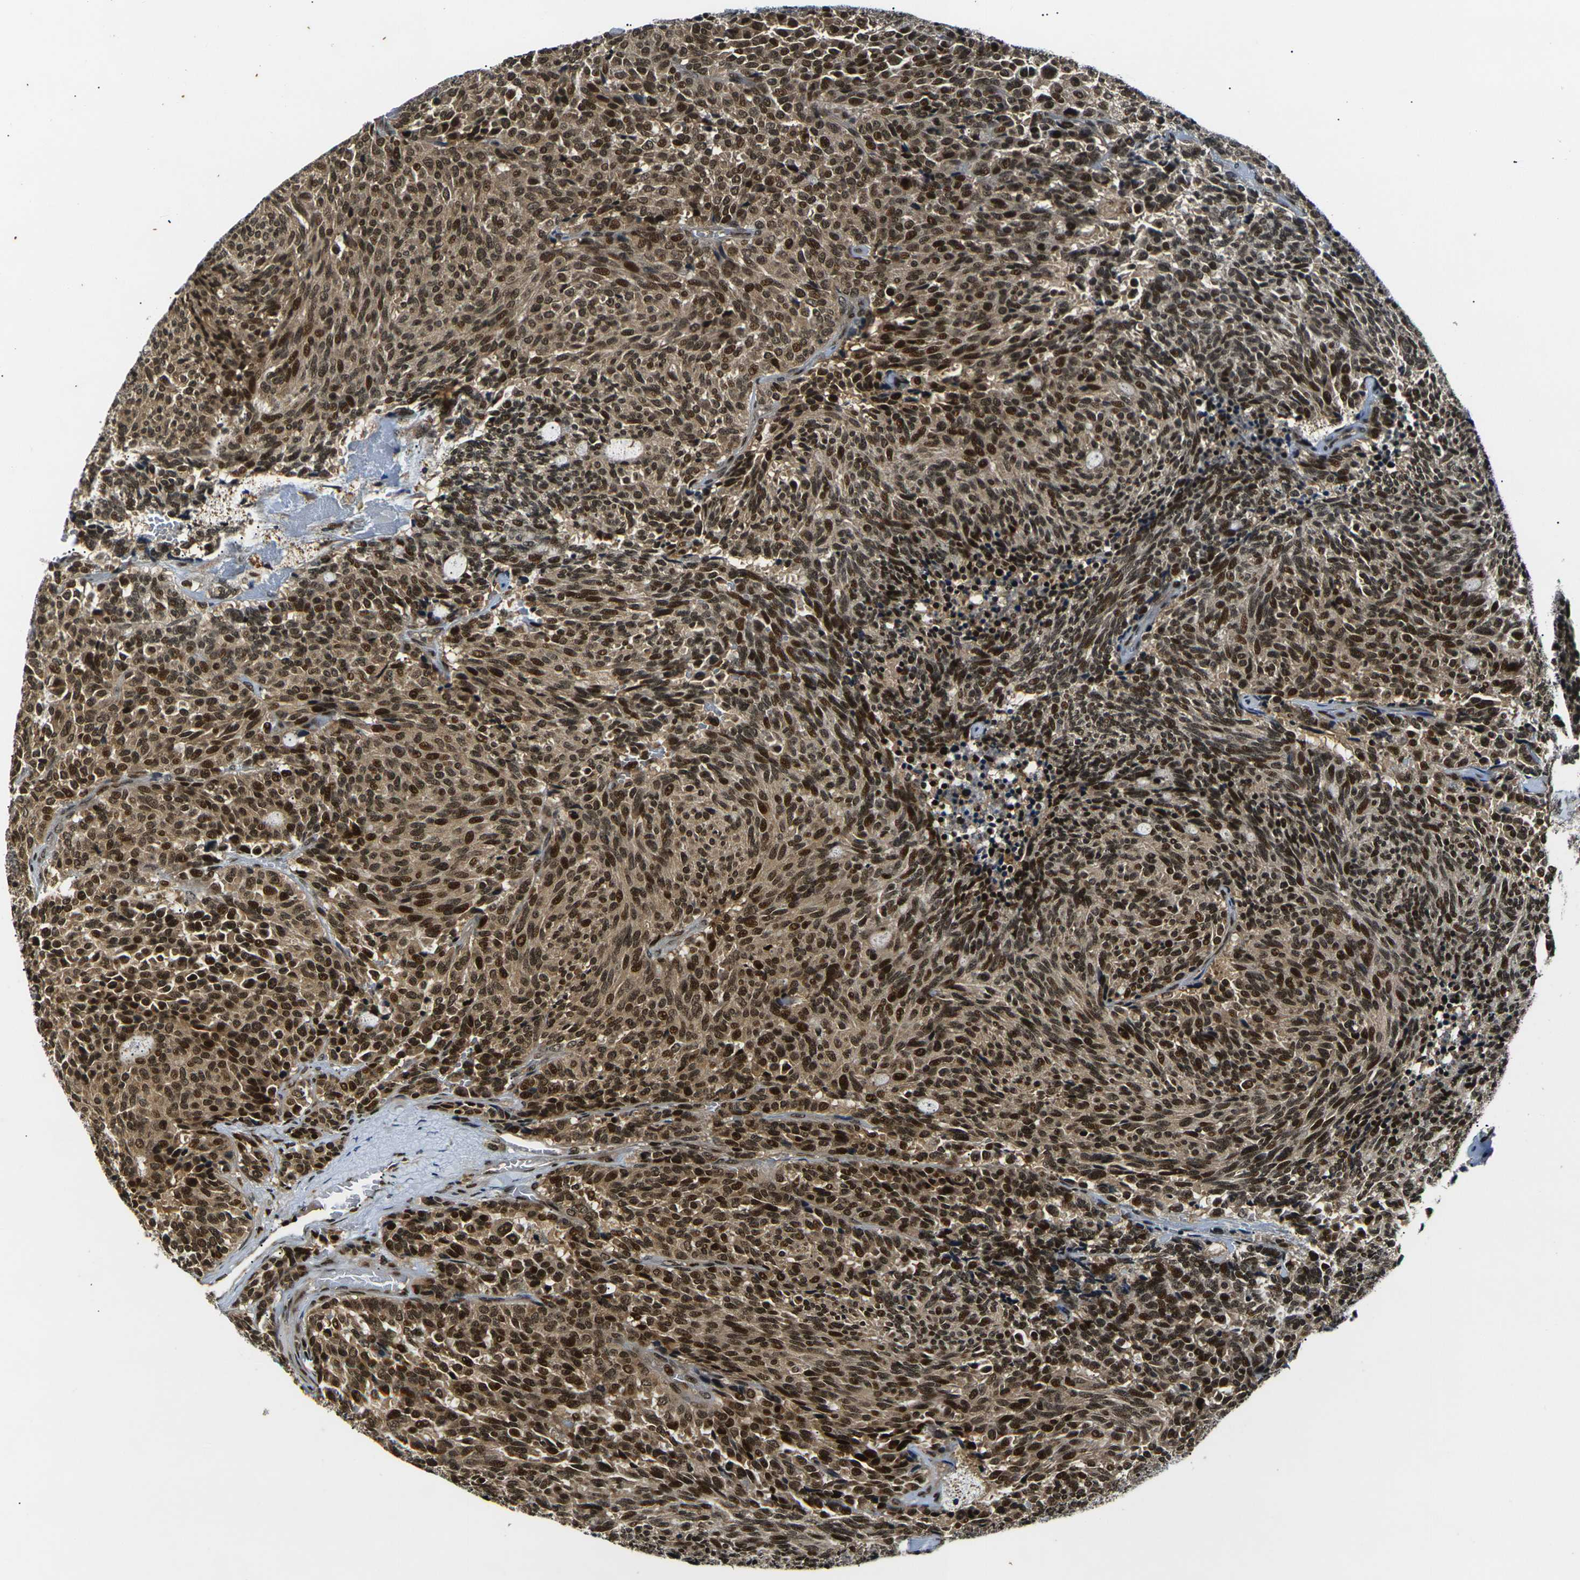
{"staining": {"intensity": "strong", "quantity": ">75%", "location": "cytoplasmic/membranous,nuclear"}, "tissue": "carcinoid", "cell_type": "Tumor cells", "image_type": "cancer", "snomed": [{"axis": "morphology", "description": "Carcinoid, malignant, NOS"}, {"axis": "topography", "description": "Pancreas"}], "caption": "A micrograph showing strong cytoplasmic/membranous and nuclear positivity in about >75% of tumor cells in carcinoid, as visualized by brown immunohistochemical staining.", "gene": "ACTL6A", "patient": {"sex": "female", "age": 54}}